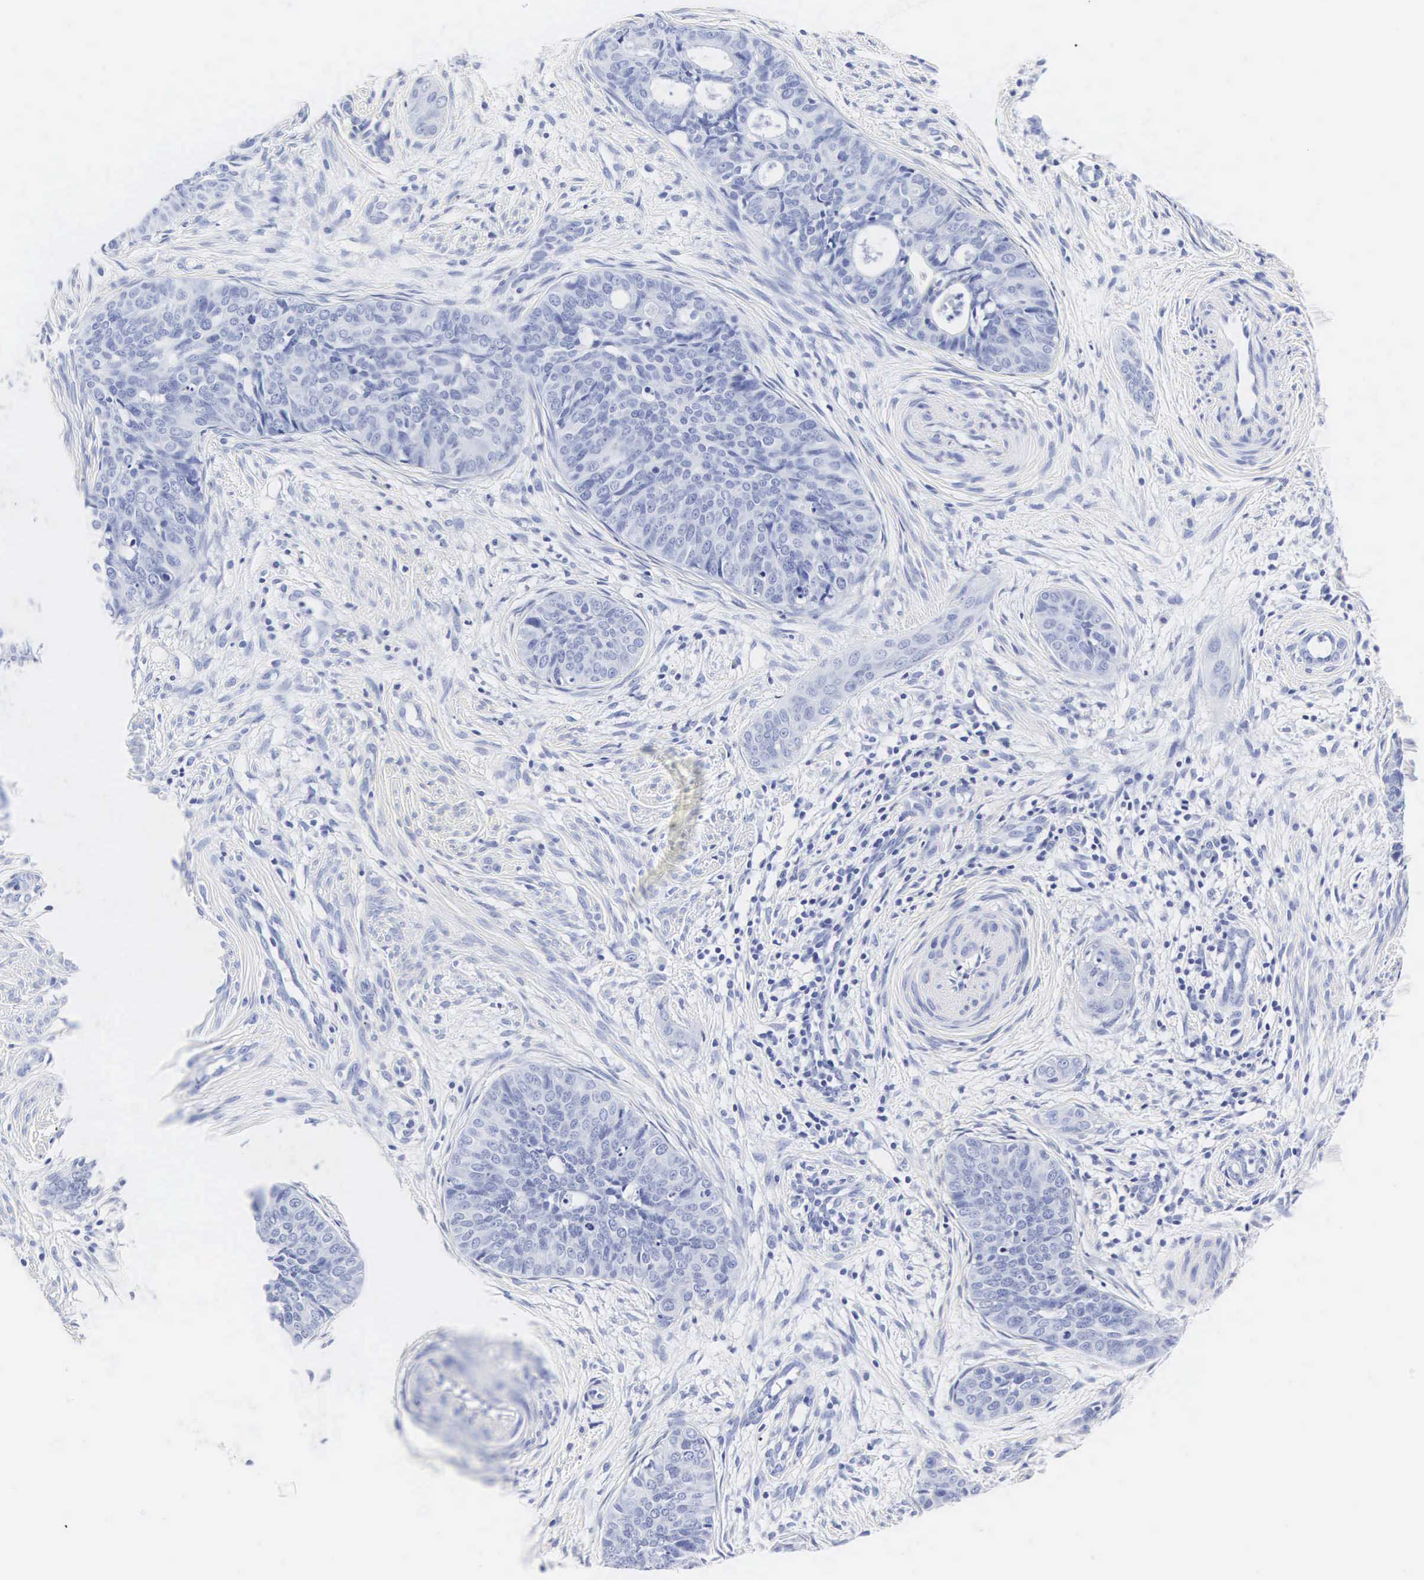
{"staining": {"intensity": "negative", "quantity": "none", "location": "none"}, "tissue": "cervical cancer", "cell_type": "Tumor cells", "image_type": "cancer", "snomed": [{"axis": "morphology", "description": "Squamous cell carcinoma, NOS"}, {"axis": "topography", "description": "Cervix"}], "caption": "High power microscopy histopathology image of an immunohistochemistry image of squamous cell carcinoma (cervical), revealing no significant staining in tumor cells.", "gene": "INS", "patient": {"sex": "female", "age": 34}}